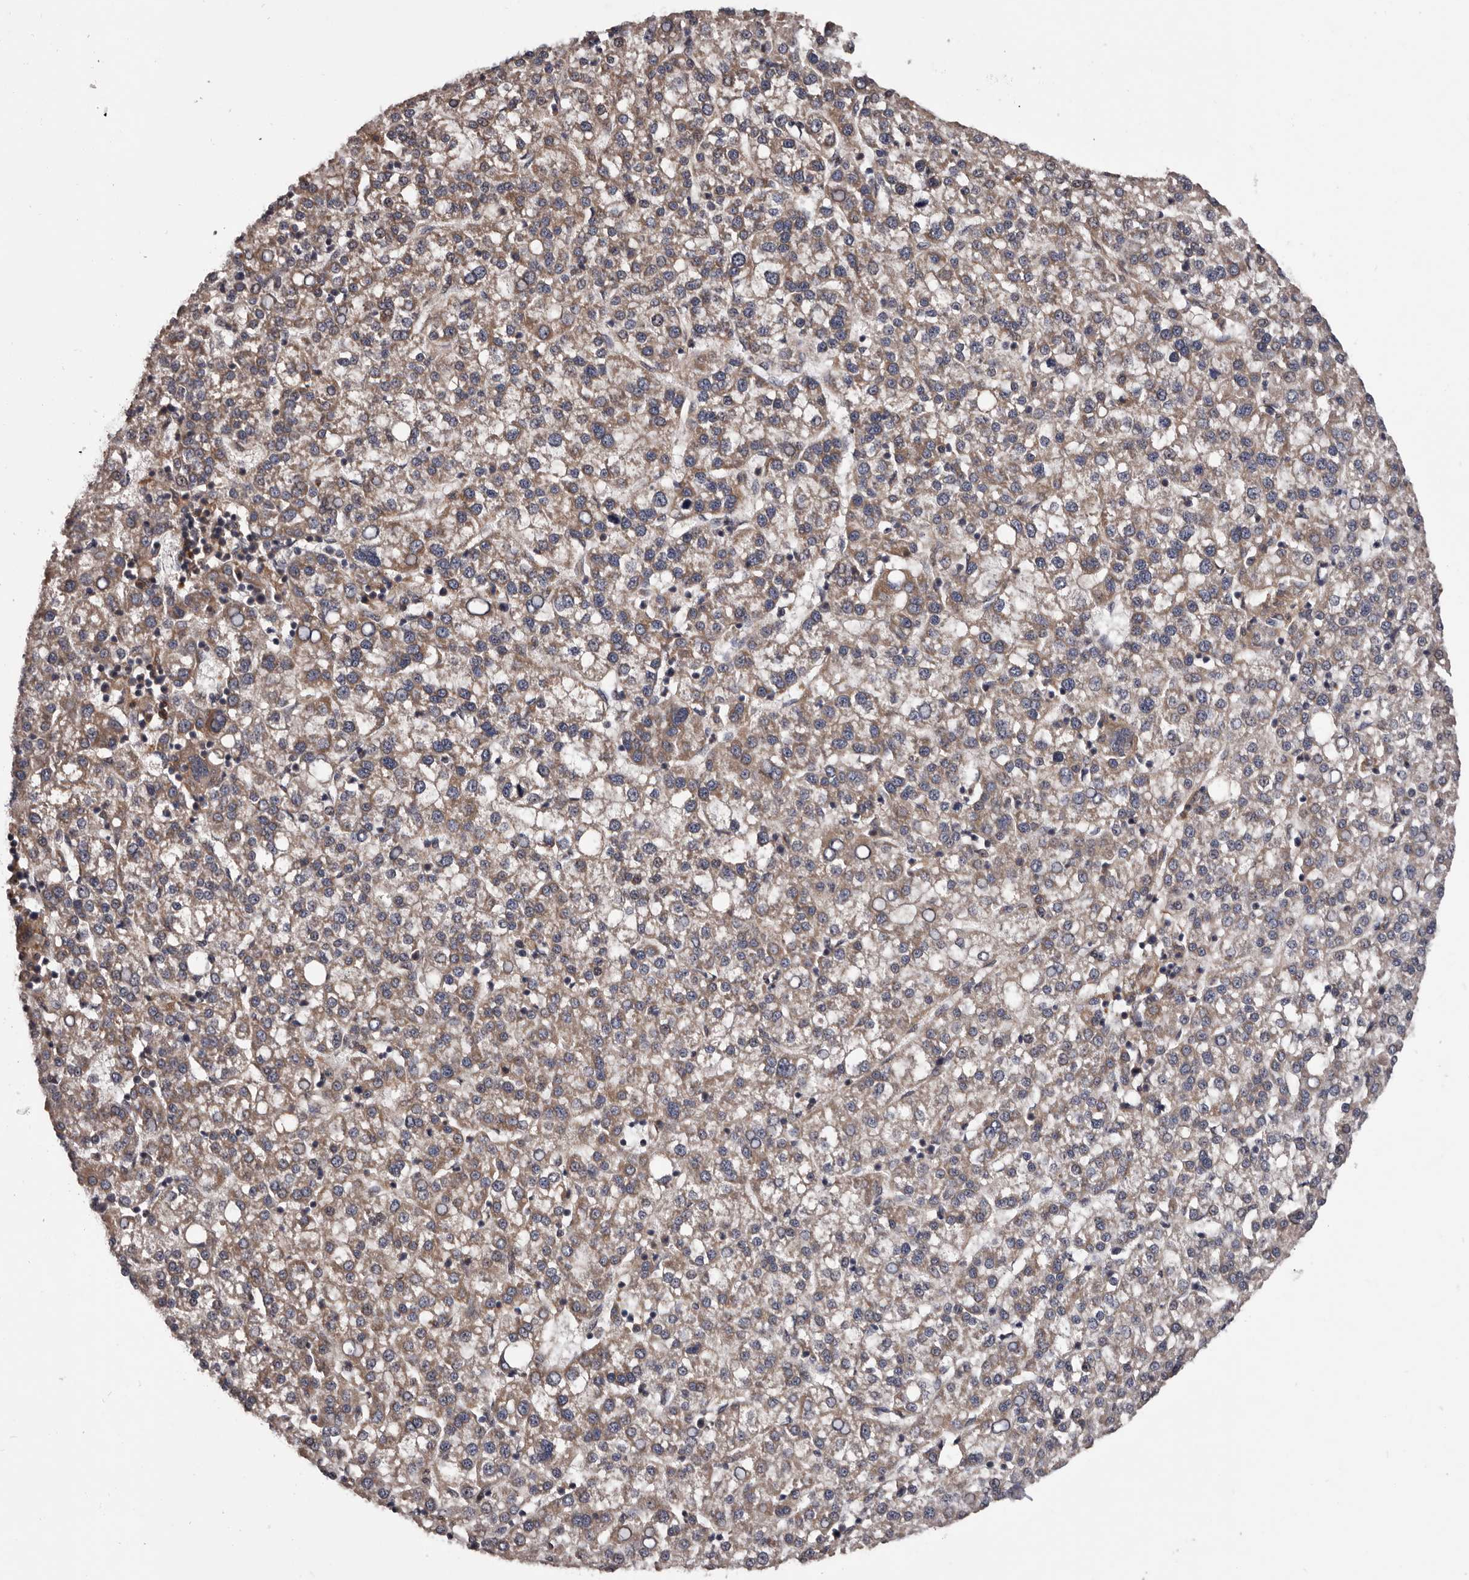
{"staining": {"intensity": "weak", "quantity": "25%-75%", "location": "cytoplasmic/membranous"}, "tissue": "liver cancer", "cell_type": "Tumor cells", "image_type": "cancer", "snomed": [{"axis": "morphology", "description": "Carcinoma, Hepatocellular, NOS"}, {"axis": "topography", "description": "Liver"}], "caption": "Approximately 25%-75% of tumor cells in human liver cancer (hepatocellular carcinoma) reveal weak cytoplasmic/membranous protein staining as visualized by brown immunohistochemical staining.", "gene": "PRKD1", "patient": {"sex": "female", "age": 58}}